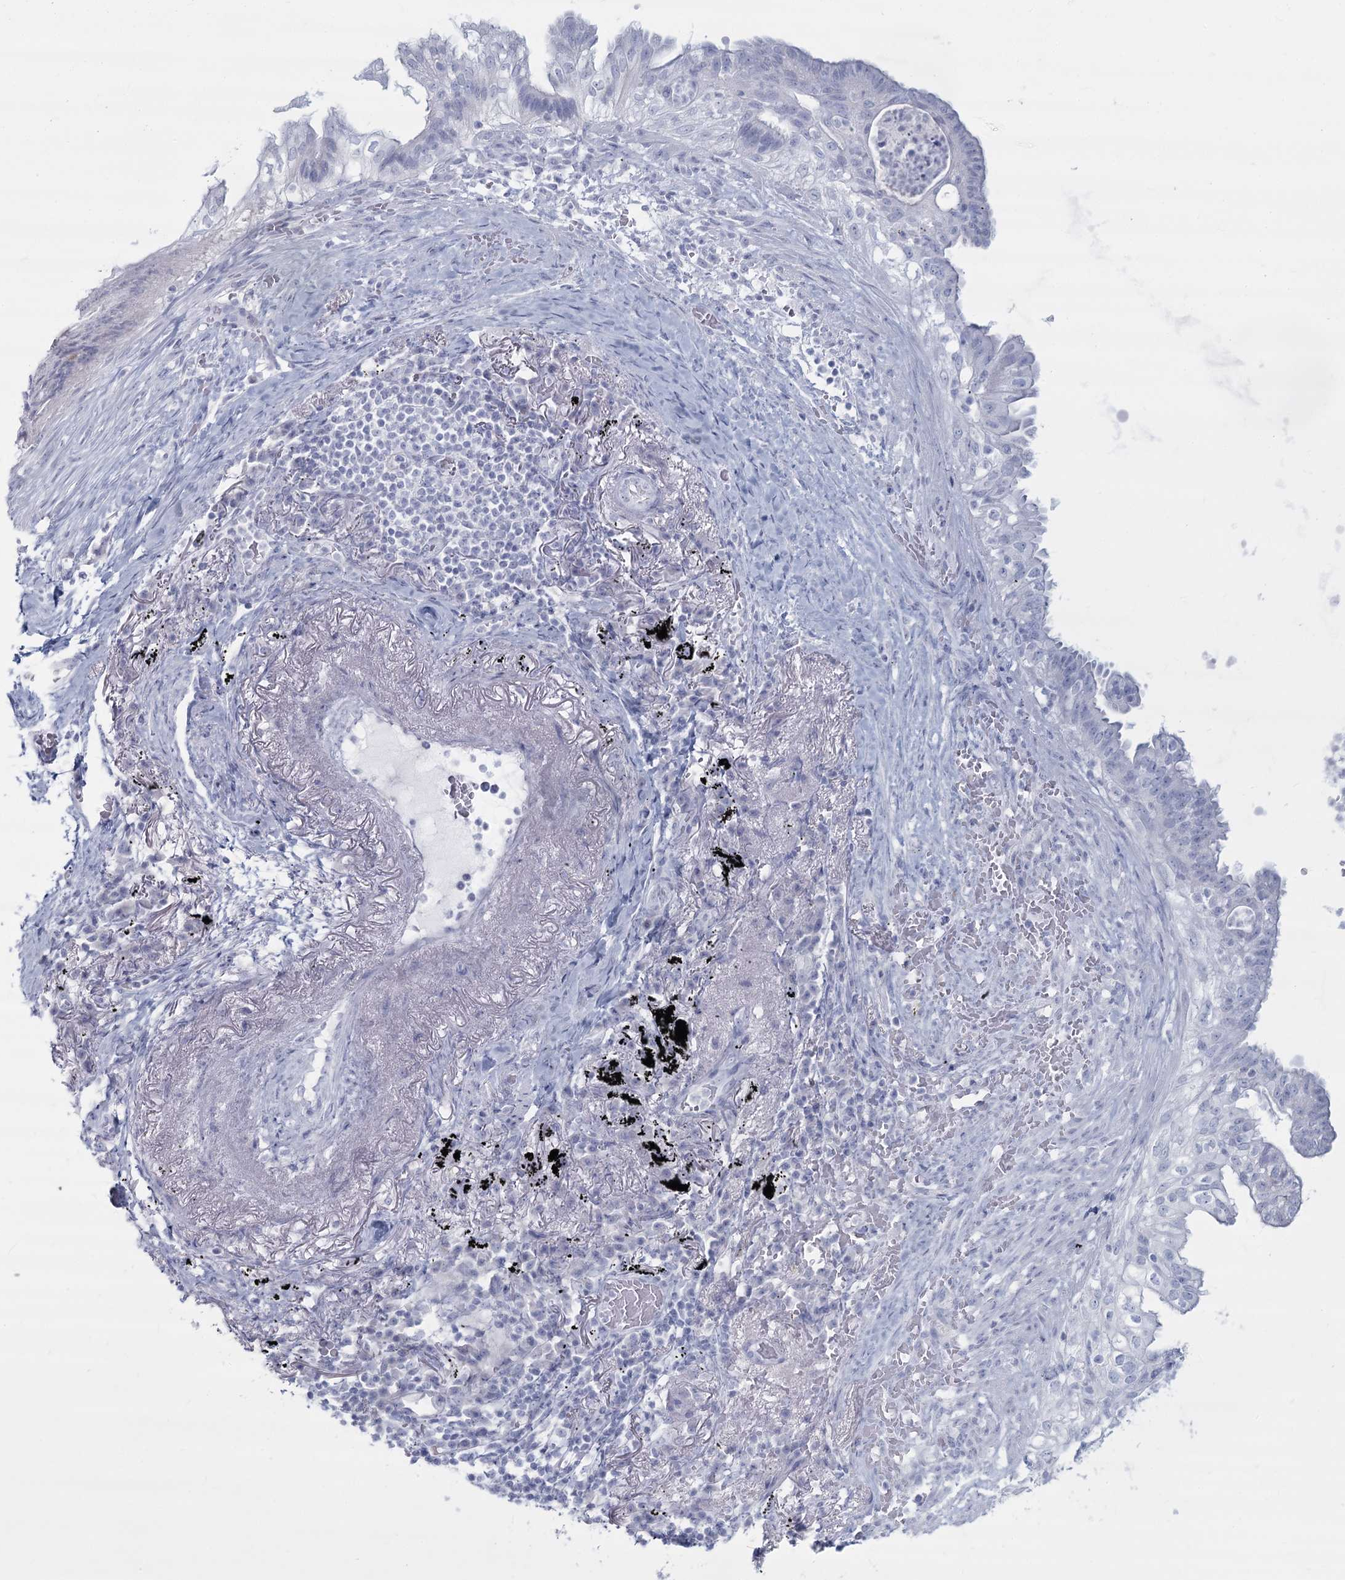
{"staining": {"intensity": "negative", "quantity": "none", "location": "none"}, "tissue": "lung cancer", "cell_type": "Tumor cells", "image_type": "cancer", "snomed": [{"axis": "morphology", "description": "Adenocarcinoma, NOS"}, {"axis": "topography", "description": "Lung"}], "caption": "Immunohistochemistry (IHC) photomicrograph of neoplastic tissue: adenocarcinoma (lung) stained with DAB (3,3'-diaminobenzidine) reveals no significant protein expression in tumor cells.", "gene": "SLC6A19", "patient": {"sex": "female", "age": 70}}